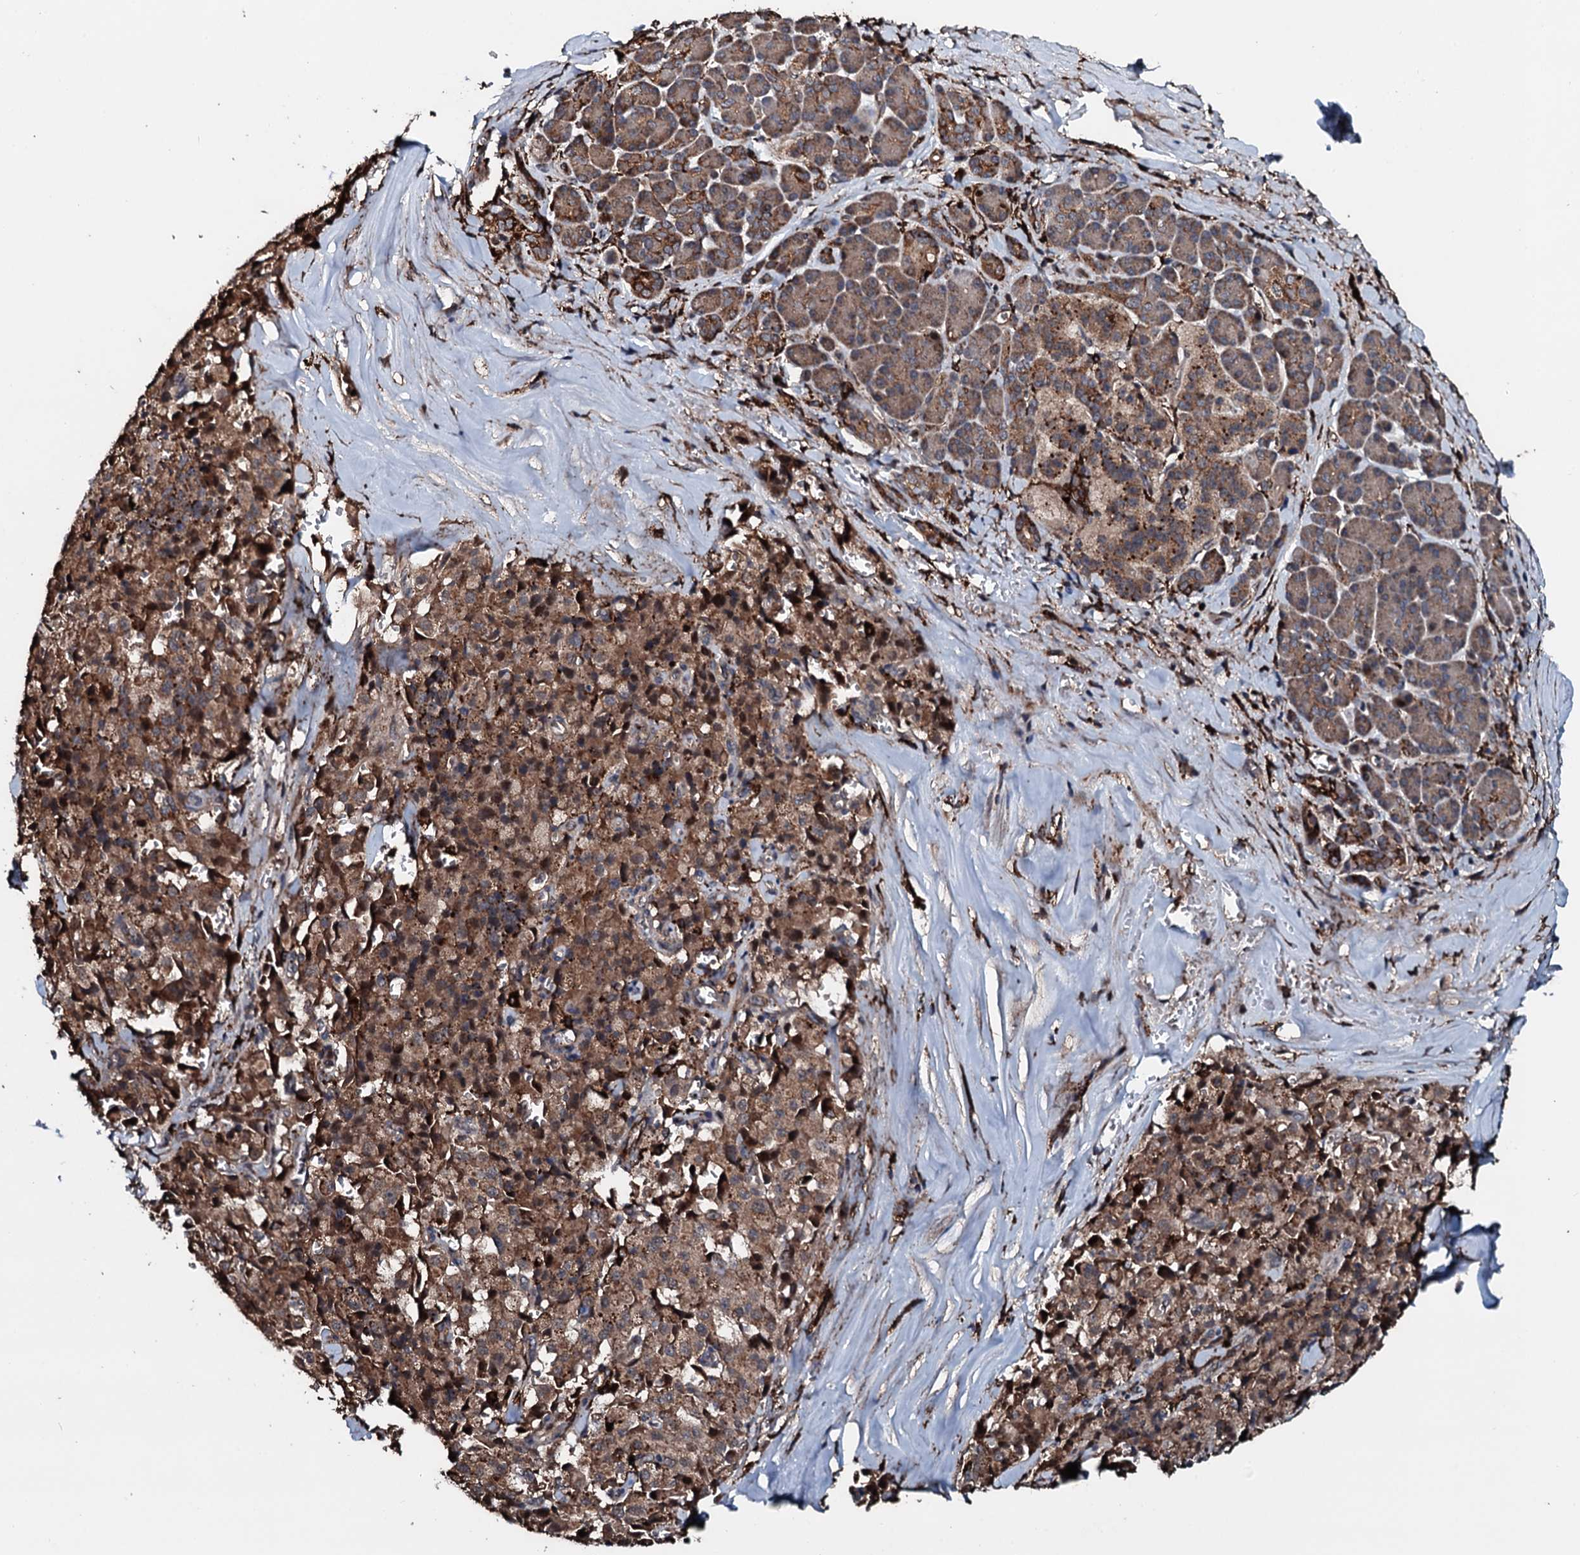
{"staining": {"intensity": "moderate", "quantity": ">75%", "location": "cytoplasmic/membranous"}, "tissue": "pancreatic cancer", "cell_type": "Tumor cells", "image_type": "cancer", "snomed": [{"axis": "morphology", "description": "Adenocarcinoma, NOS"}, {"axis": "topography", "description": "Pancreas"}], "caption": "A histopathology image of pancreatic adenocarcinoma stained for a protein shows moderate cytoplasmic/membranous brown staining in tumor cells. (DAB IHC, brown staining for protein, blue staining for nuclei).", "gene": "TPGS2", "patient": {"sex": "male", "age": 65}}